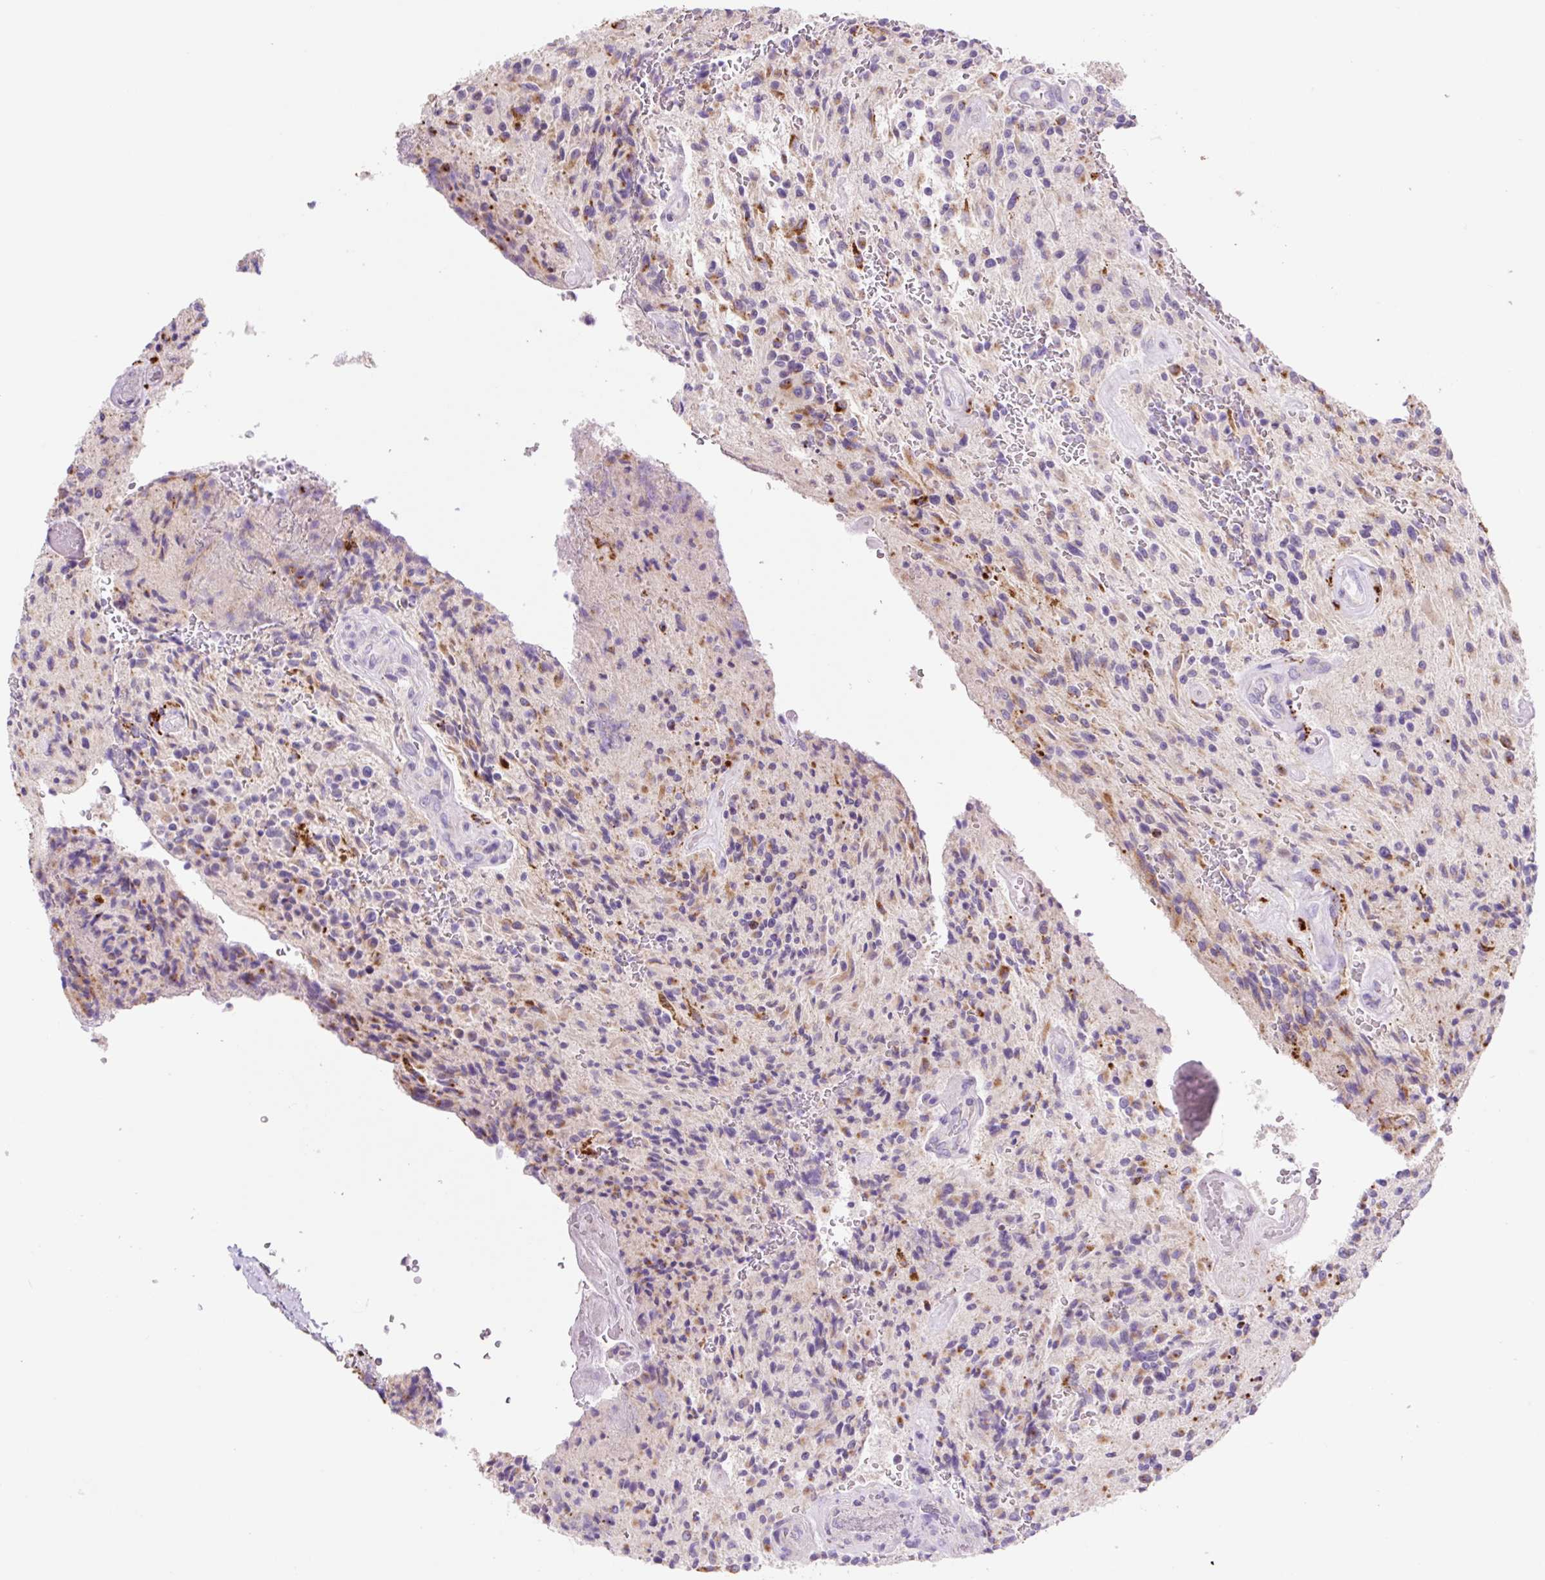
{"staining": {"intensity": "moderate", "quantity": "<25%", "location": "cytoplasmic/membranous"}, "tissue": "glioma", "cell_type": "Tumor cells", "image_type": "cancer", "snomed": [{"axis": "morphology", "description": "Normal tissue, NOS"}, {"axis": "morphology", "description": "Glioma, malignant, High grade"}, {"axis": "topography", "description": "Cerebral cortex"}], "caption": "IHC of glioma shows low levels of moderate cytoplasmic/membranous staining in approximately <25% of tumor cells.", "gene": "HEXA", "patient": {"sex": "male", "age": 56}}